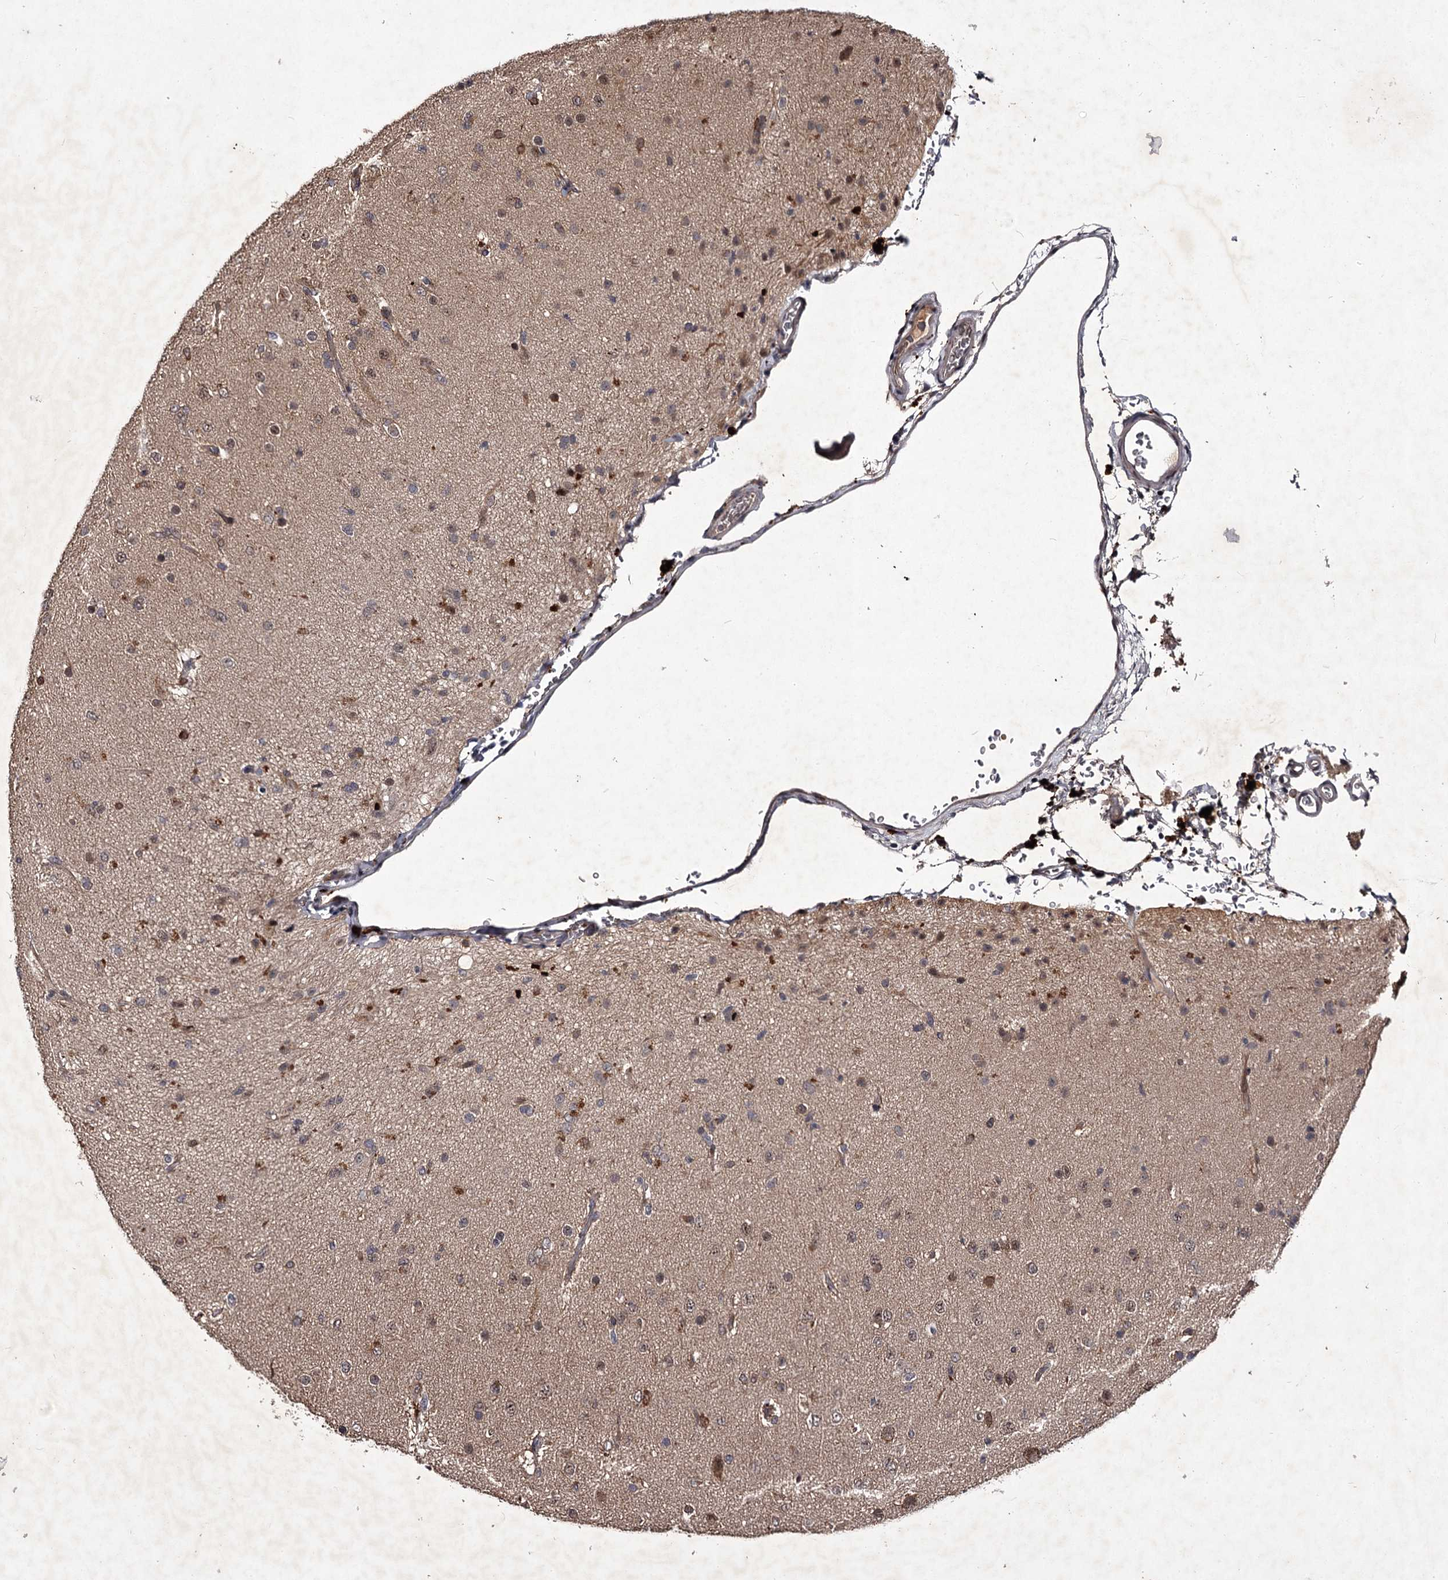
{"staining": {"intensity": "moderate", "quantity": "<25%", "location": "nuclear"}, "tissue": "glioma", "cell_type": "Tumor cells", "image_type": "cancer", "snomed": [{"axis": "morphology", "description": "Glioma, malignant, Low grade"}, {"axis": "topography", "description": "Brain"}], "caption": "A histopathology image of human glioma stained for a protein exhibits moderate nuclear brown staining in tumor cells.", "gene": "RNF44", "patient": {"sex": "male", "age": 65}}